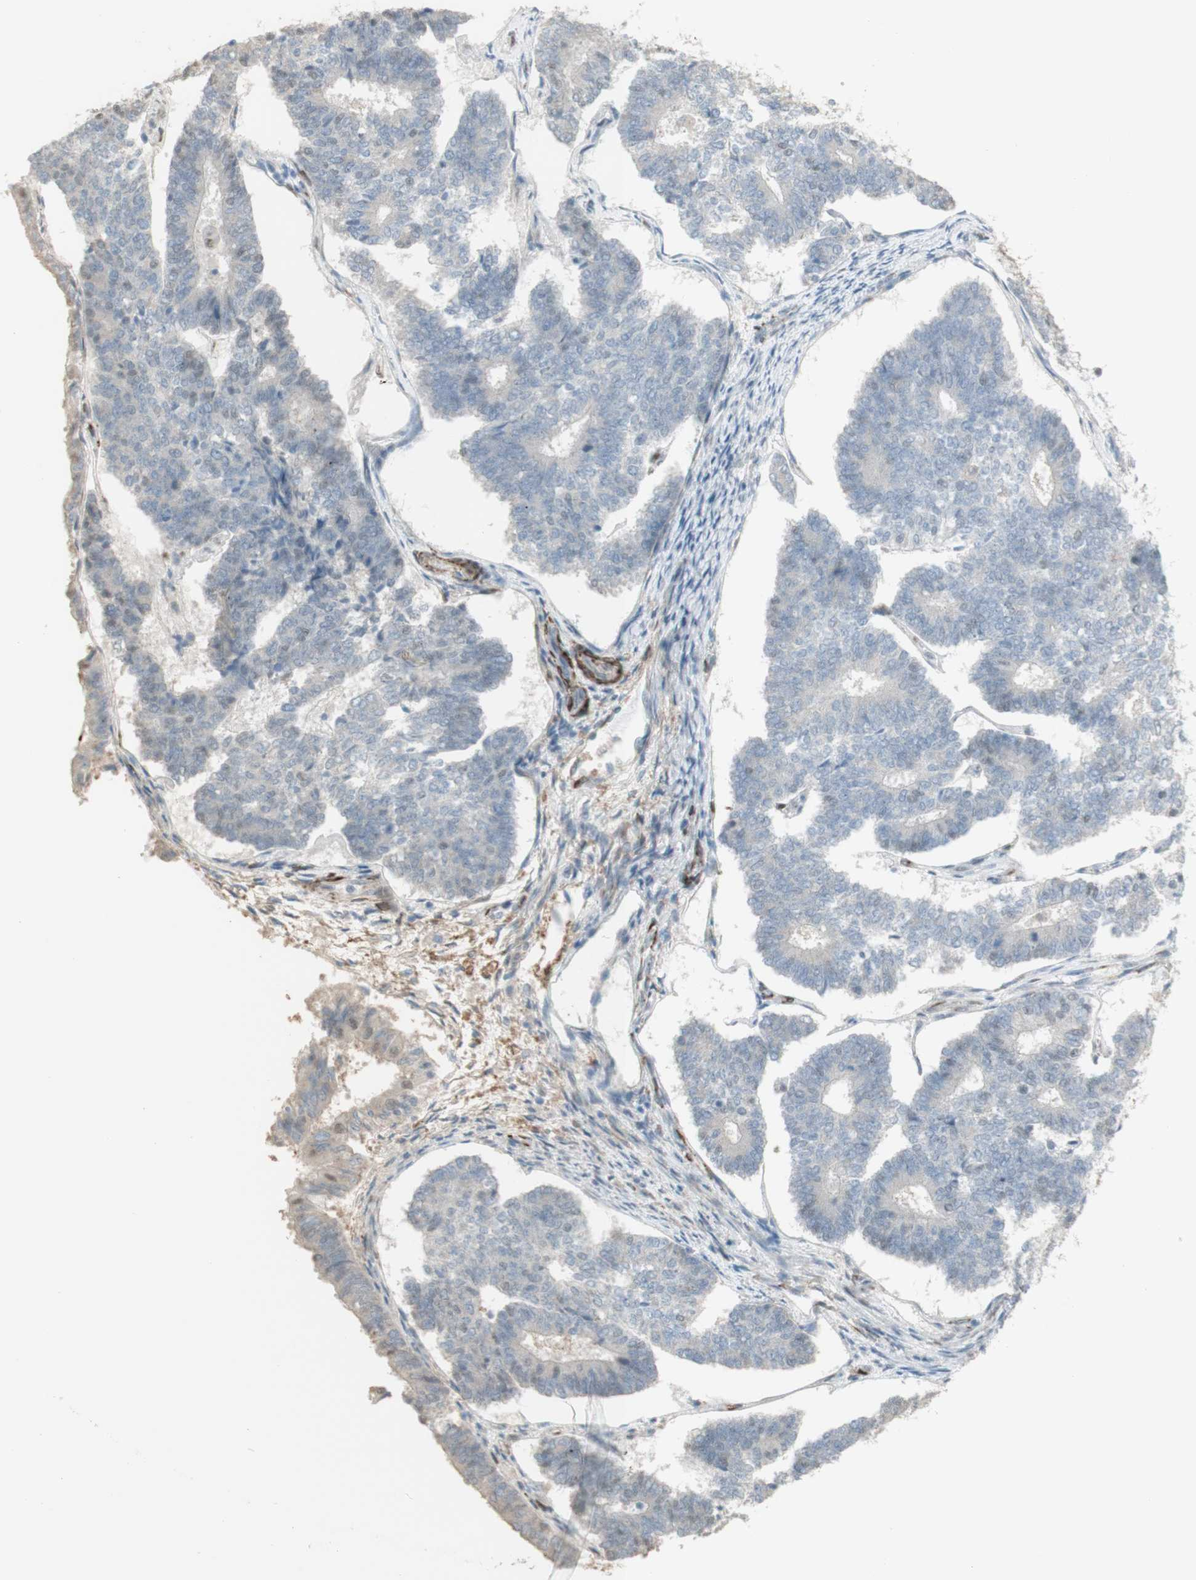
{"staining": {"intensity": "negative", "quantity": "none", "location": "none"}, "tissue": "endometrial cancer", "cell_type": "Tumor cells", "image_type": "cancer", "snomed": [{"axis": "morphology", "description": "Adenocarcinoma, NOS"}, {"axis": "topography", "description": "Endometrium"}], "caption": "This is an IHC image of human endometrial cancer (adenocarcinoma). There is no staining in tumor cells.", "gene": "MUC3A", "patient": {"sex": "female", "age": 70}}